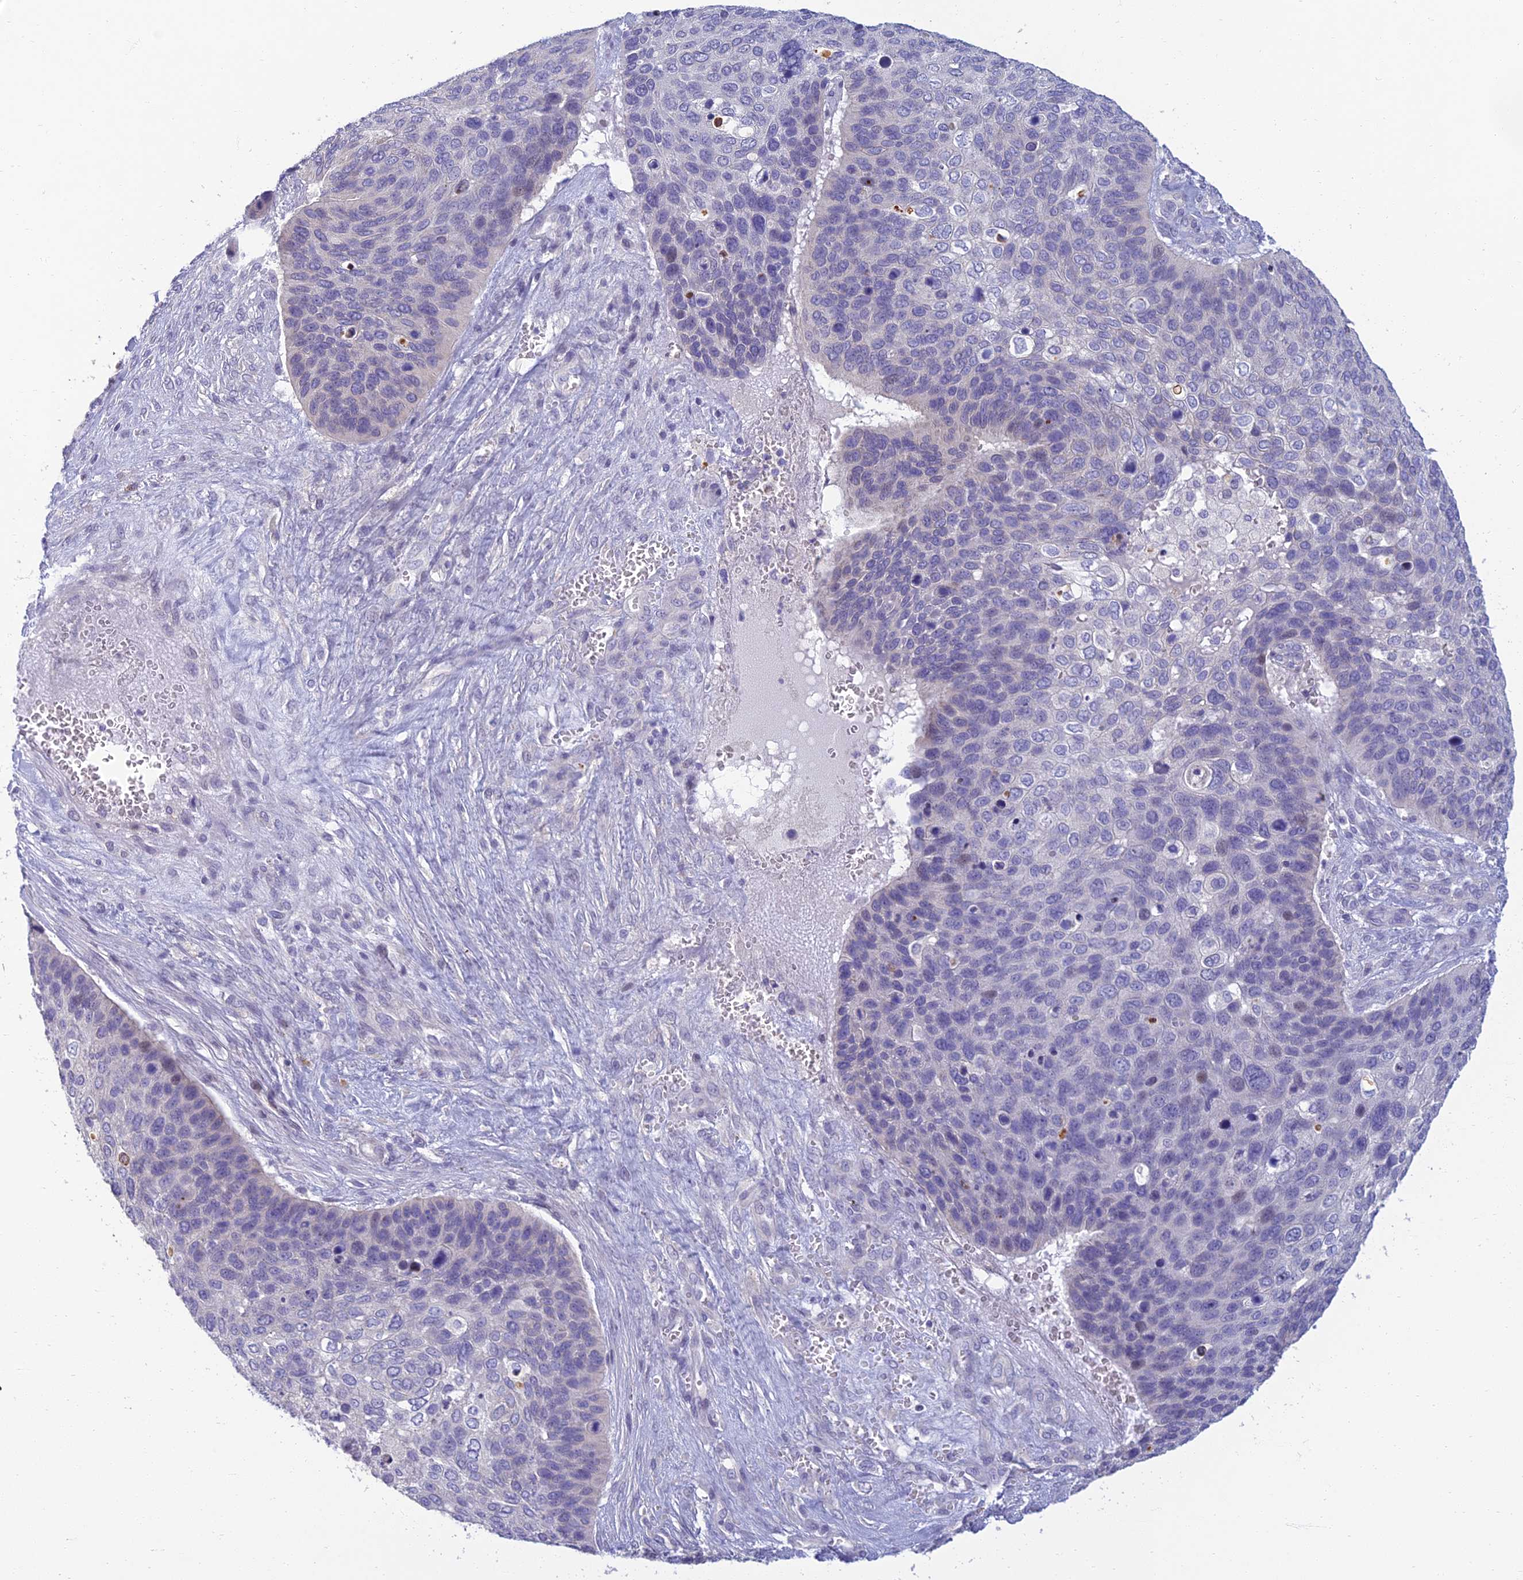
{"staining": {"intensity": "negative", "quantity": "none", "location": "none"}, "tissue": "skin cancer", "cell_type": "Tumor cells", "image_type": "cancer", "snomed": [{"axis": "morphology", "description": "Basal cell carcinoma"}, {"axis": "topography", "description": "Skin"}], "caption": "IHC histopathology image of human basal cell carcinoma (skin) stained for a protein (brown), which demonstrates no staining in tumor cells.", "gene": "NEURL1", "patient": {"sex": "female", "age": 74}}